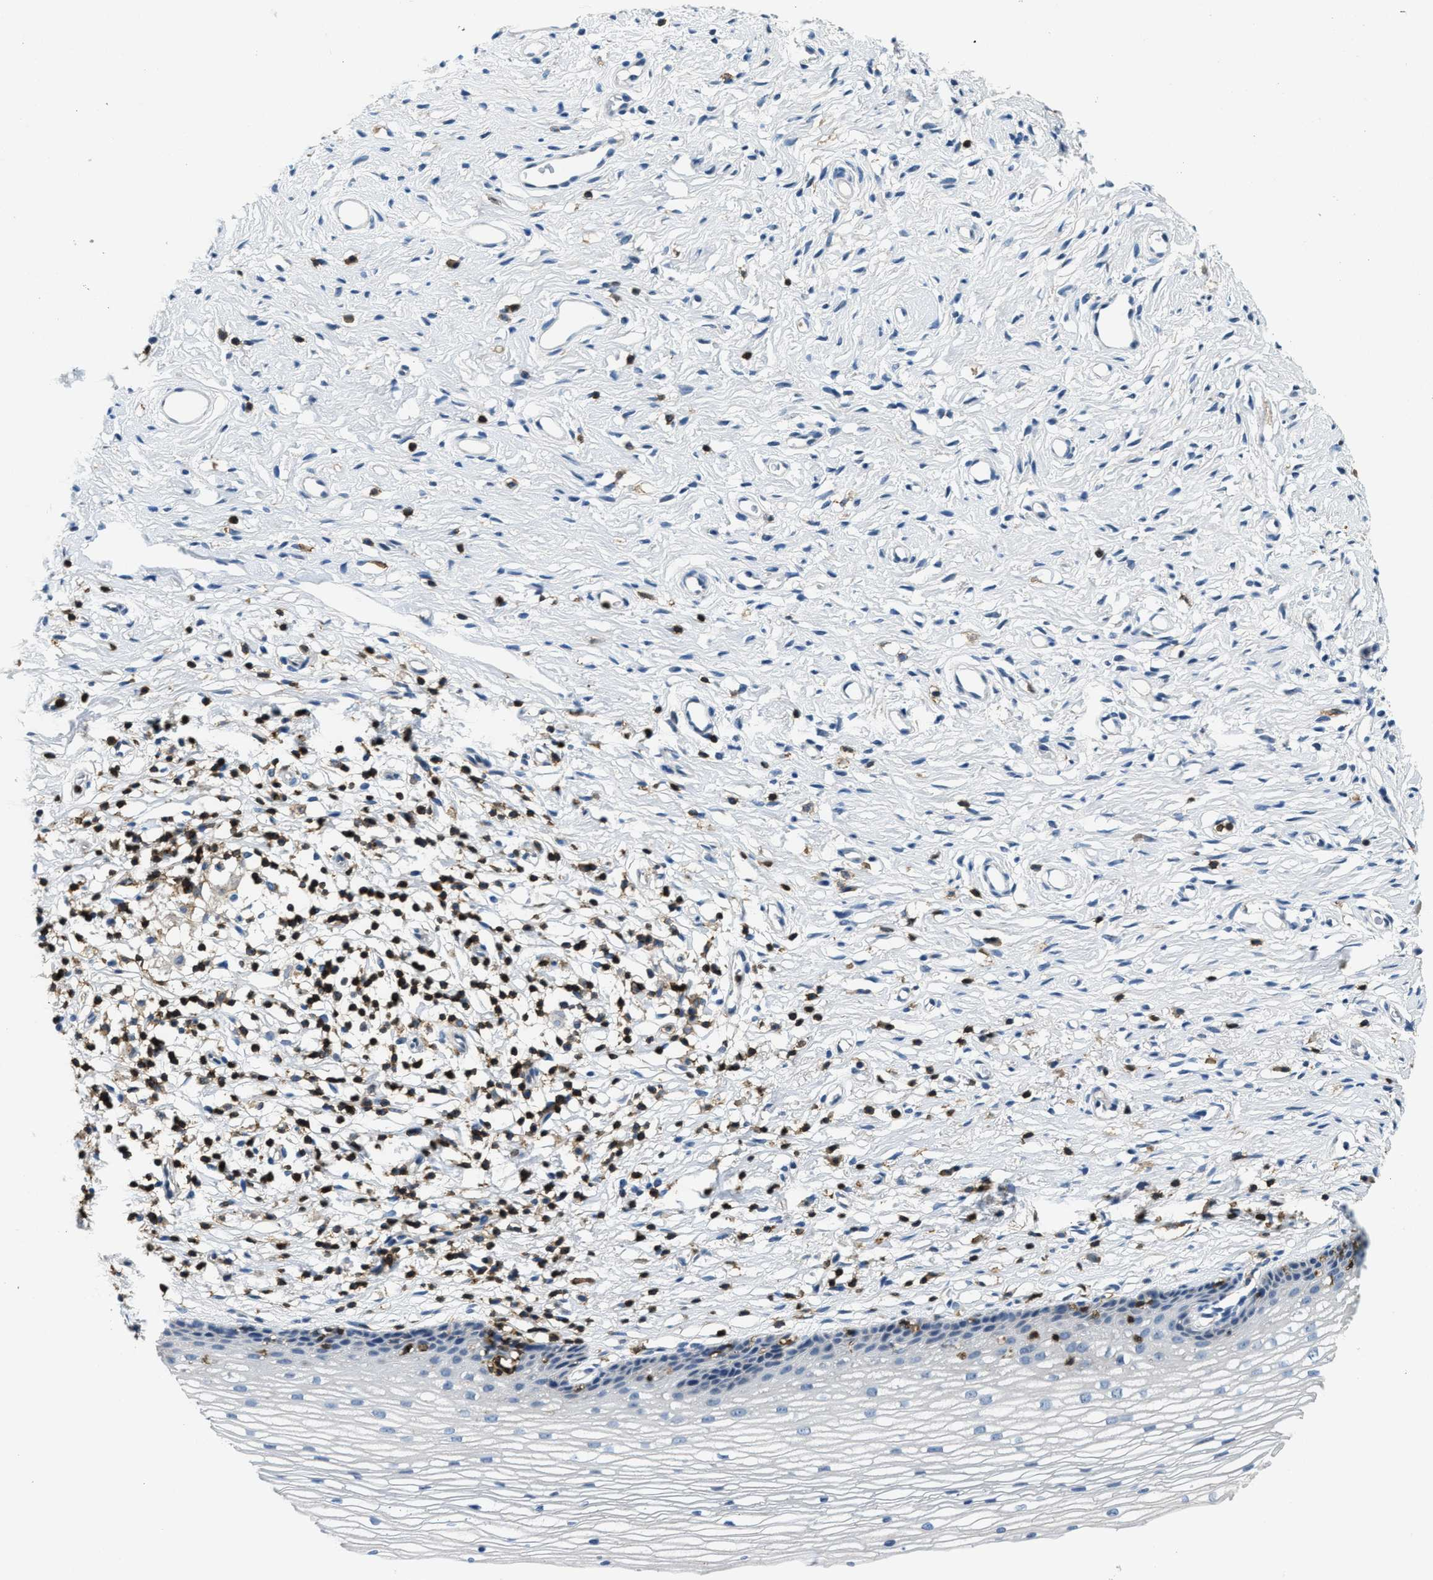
{"staining": {"intensity": "negative", "quantity": "none", "location": "none"}, "tissue": "cervix", "cell_type": "Glandular cells", "image_type": "normal", "snomed": [{"axis": "morphology", "description": "Normal tissue, NOS"}, {"axis": "topography", "description": "Cervix"}], "caption": "Immunohistochemistry histopathology image of unremarkable human cervix stained for a protein (brown), which reveals no positivity in glandular cells. (DAB (3,3'-diaminobenzidine) IHC, high magnification).", "gene": "MYO1G", "patient": {"sex": "female", "age": 77}}